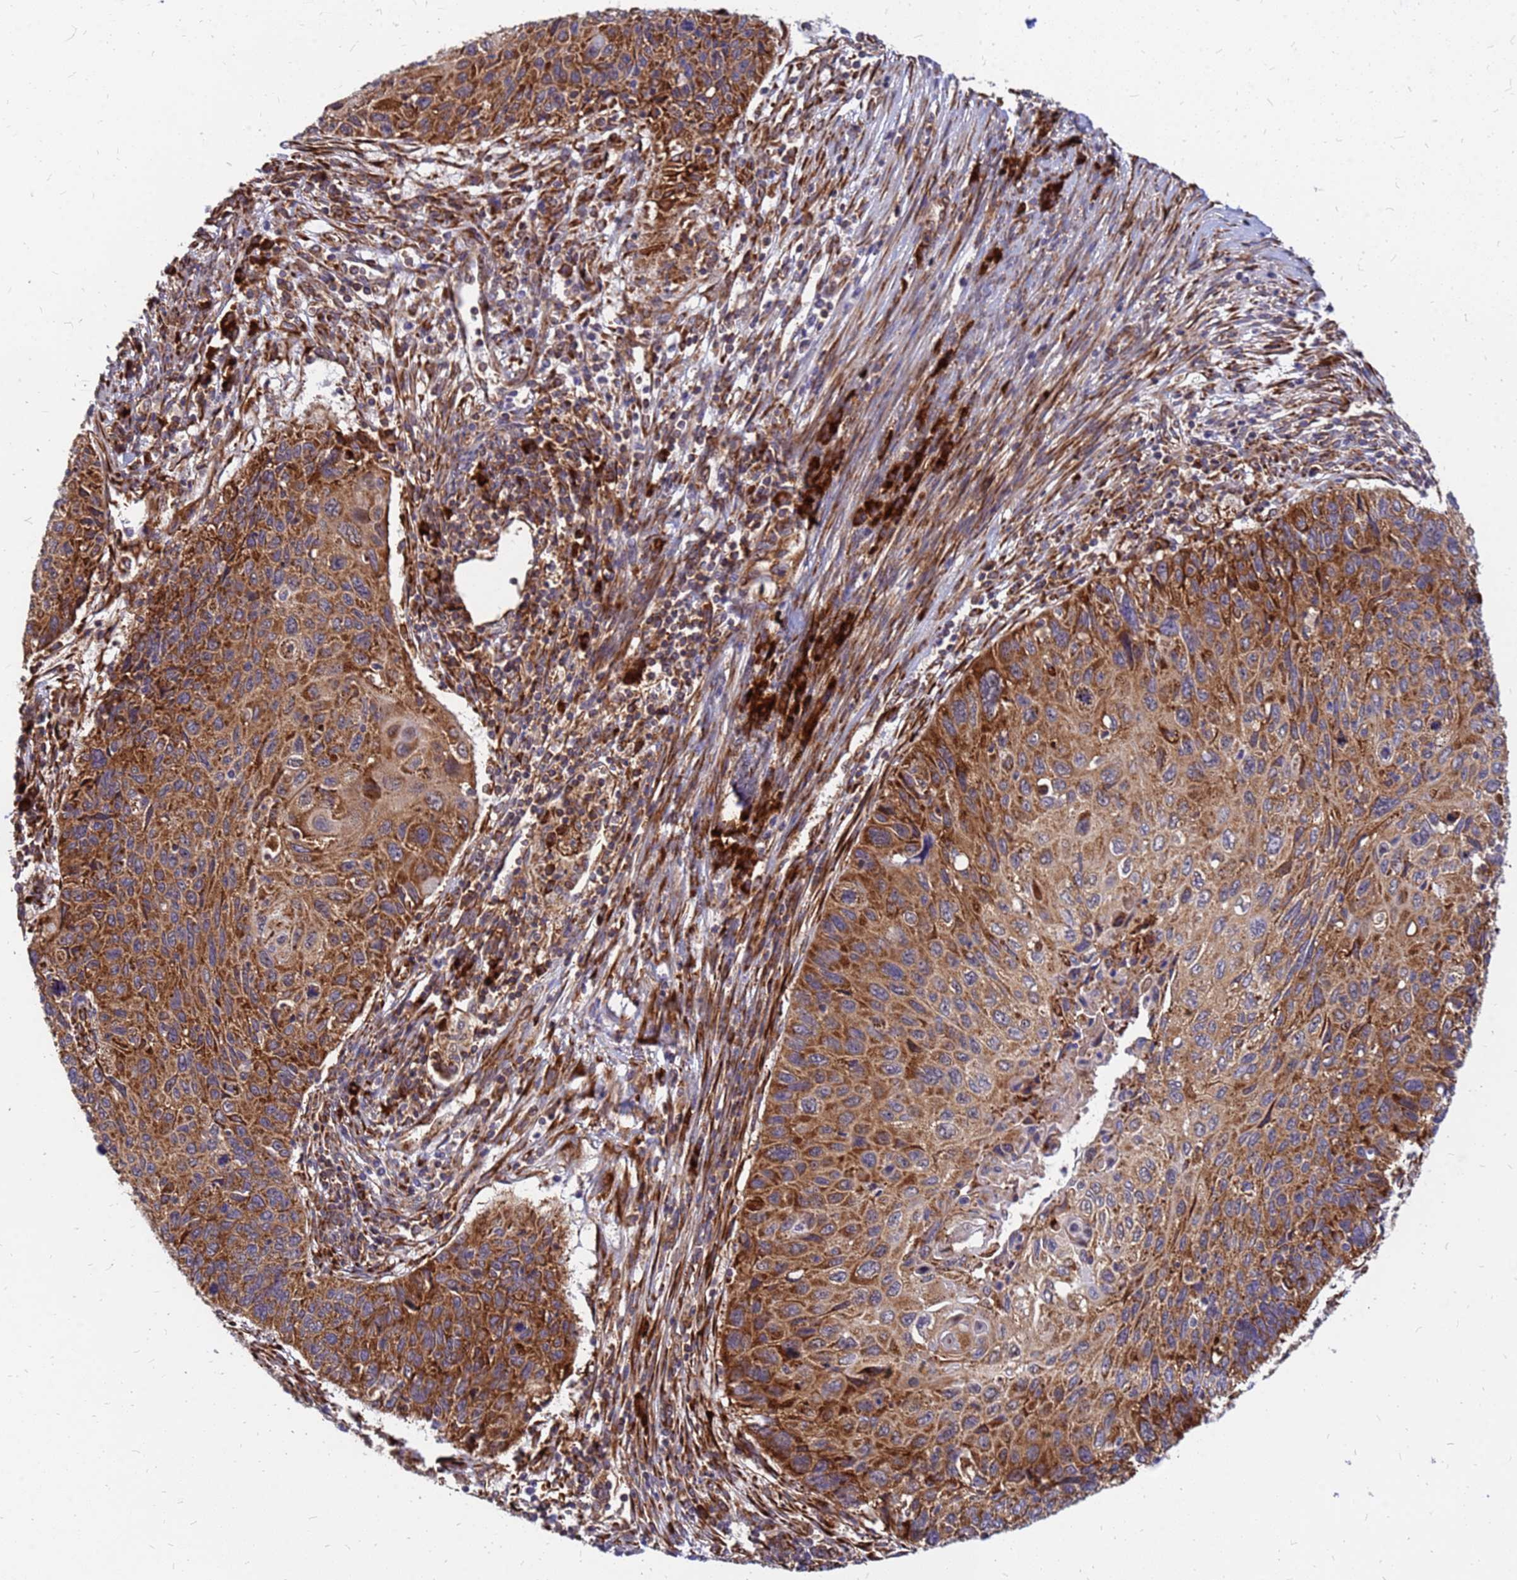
{"staining": {"intensity": "strong", "quantity": ">75%", "location": "cytoplasmic/membranous"}, "tissue": "cervical cancer", "cell_type": "Tumor cells", "image_type": "cancer", "snomed": [{"axis": "morphology", "description": "Squamous cell carcinoma, NOS"}, {"axis": "topography", "description": "Cervix"}], "caption": "Tumor cells display strong cytoplasmic/membranous staining in approximately >75% of cells in cervical cancer (squamous cell carcinoma).", "gene": "RPL8", "patient": {"sex": "female", "age": 70}}